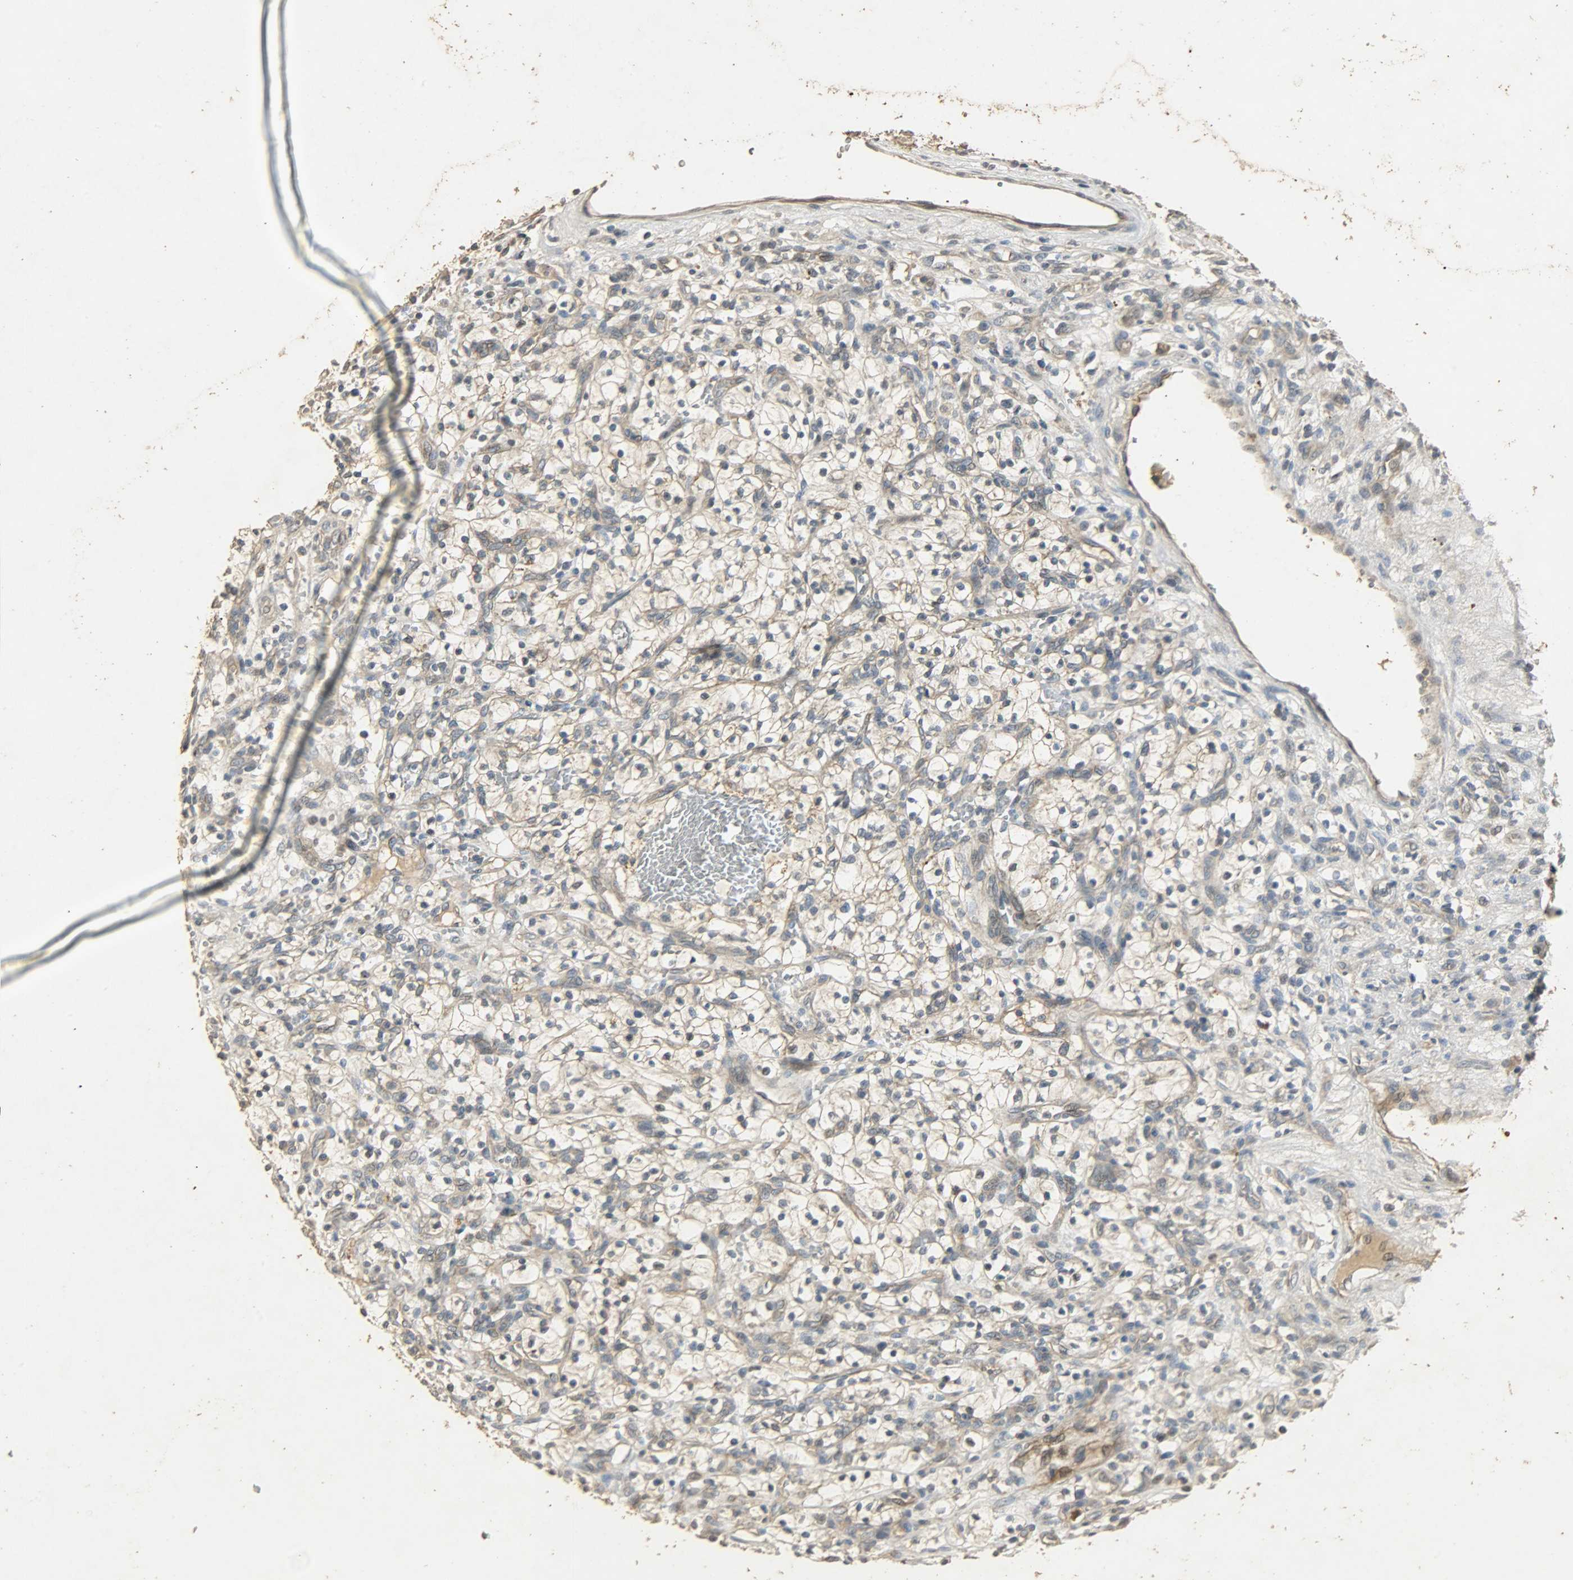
{"staining": {"intensity": "weak", "quantity": ">75%", "location": "cytoplasmic/membranous"}, "tissue": "renal cancer", "cell_type": "Tumor cells", "image_type": "cancer", "snomed": [{"axis": "morphology", "description": "Adenocarcinoma, NOS"}, {"axis": "topography", "description": "Kidney"}], "caption": "A micrograph of human adenocarcinoma (renal) stained for a protein reveals weak cytoplasmic/membranous brown staining in tumor cells.", "gene": "ATP2B1", "patient": {"sex": "female", "age": 57}}